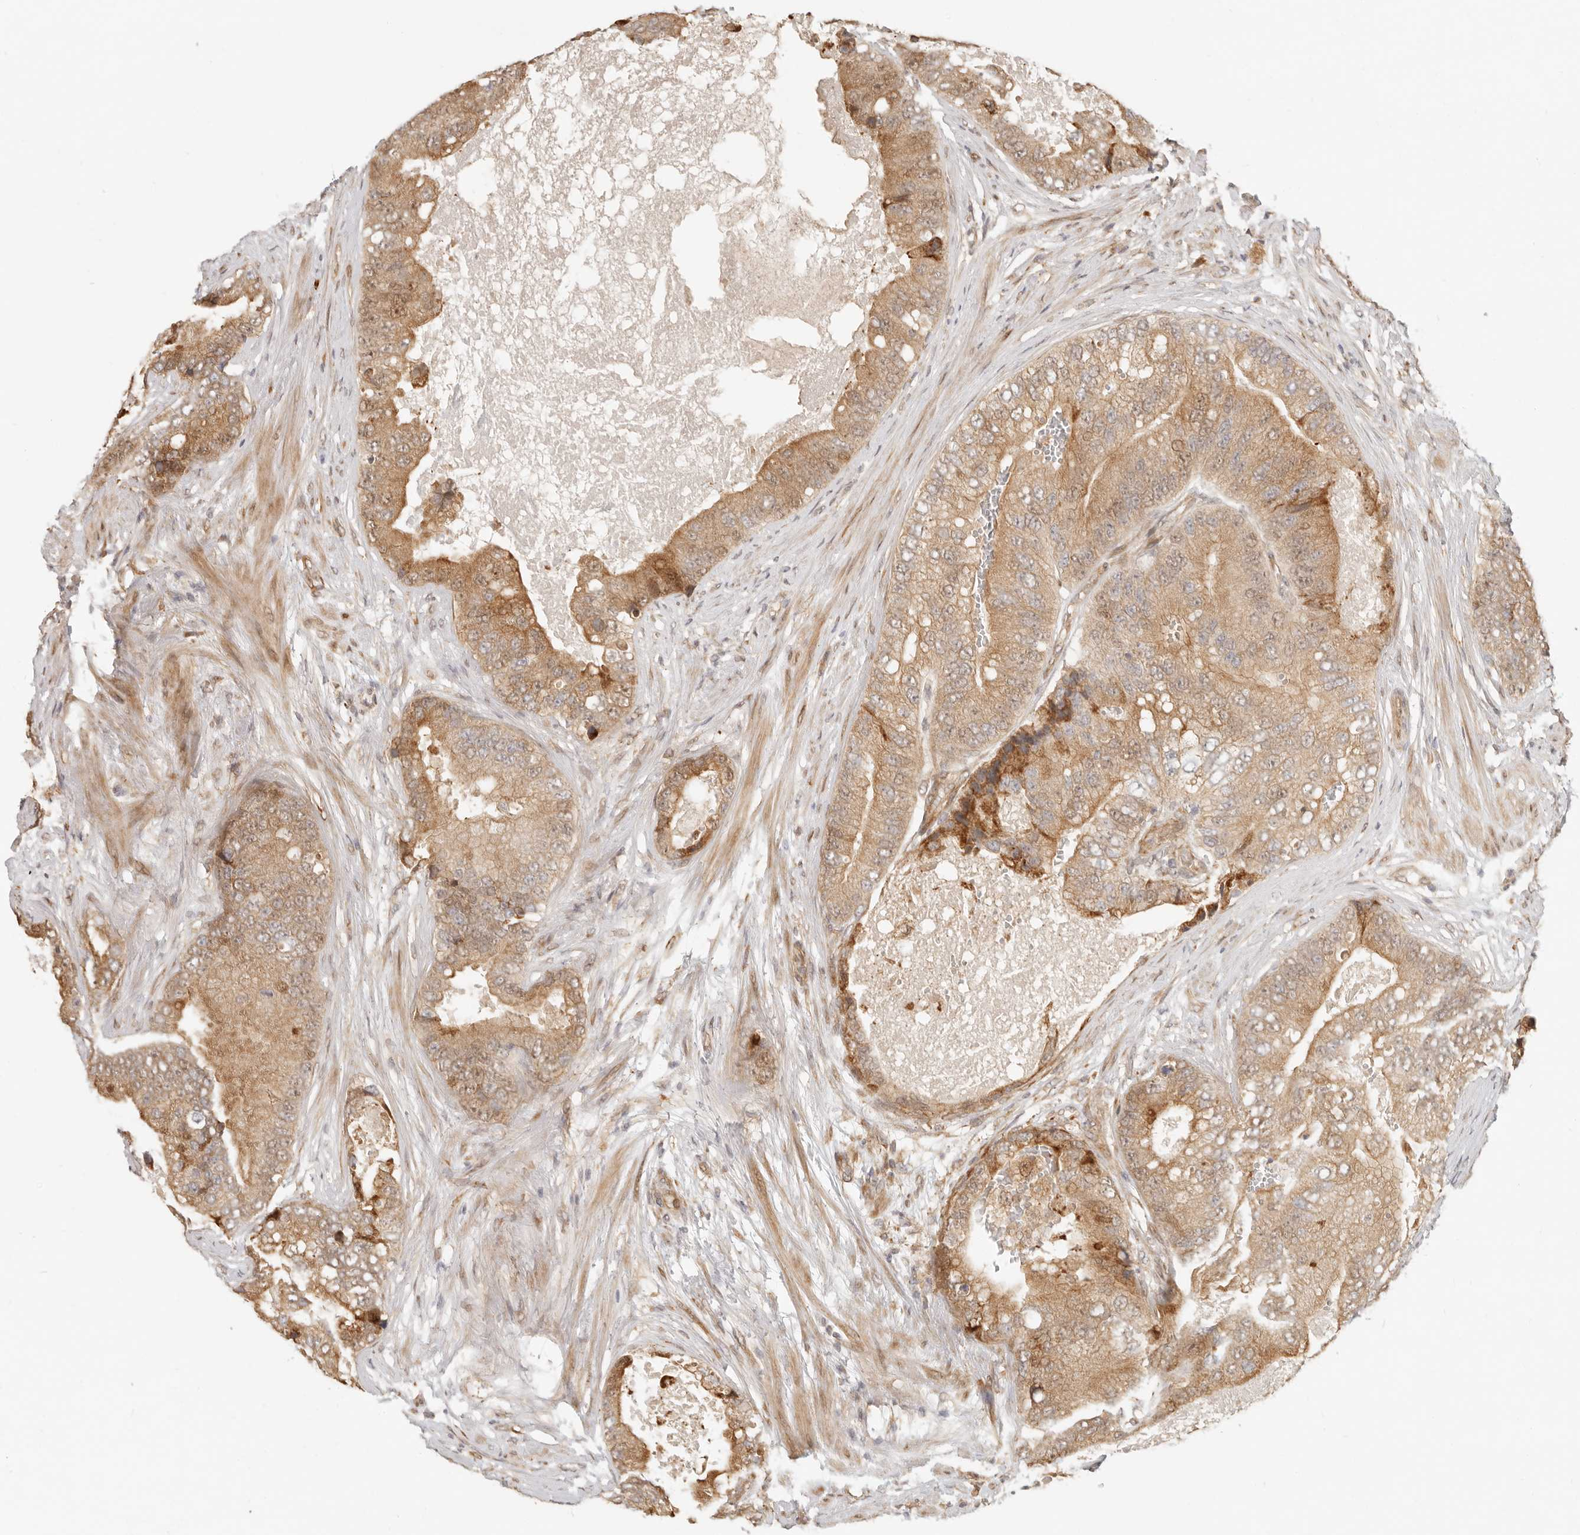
{"staining": {"intensity": "moderate", "quantity": ">75%", "location": "cytoplasmic/membranous"}, "tissue": "prostate cancer", "cell_type": "Tumor cells", "image_type": "cancer", "snomed": [{"axis": "morphology", "description": "Adenocarcinoma, High grade"}, {"axis": "topography", "description": "Prostate"}], "caption": "Prostate cancer stained for a protein reveals moderate cytoplasmic/membranous positivity in tumor cells.", "gene": "TUFT1", "patient": {"sex": "male", "age": 70}}